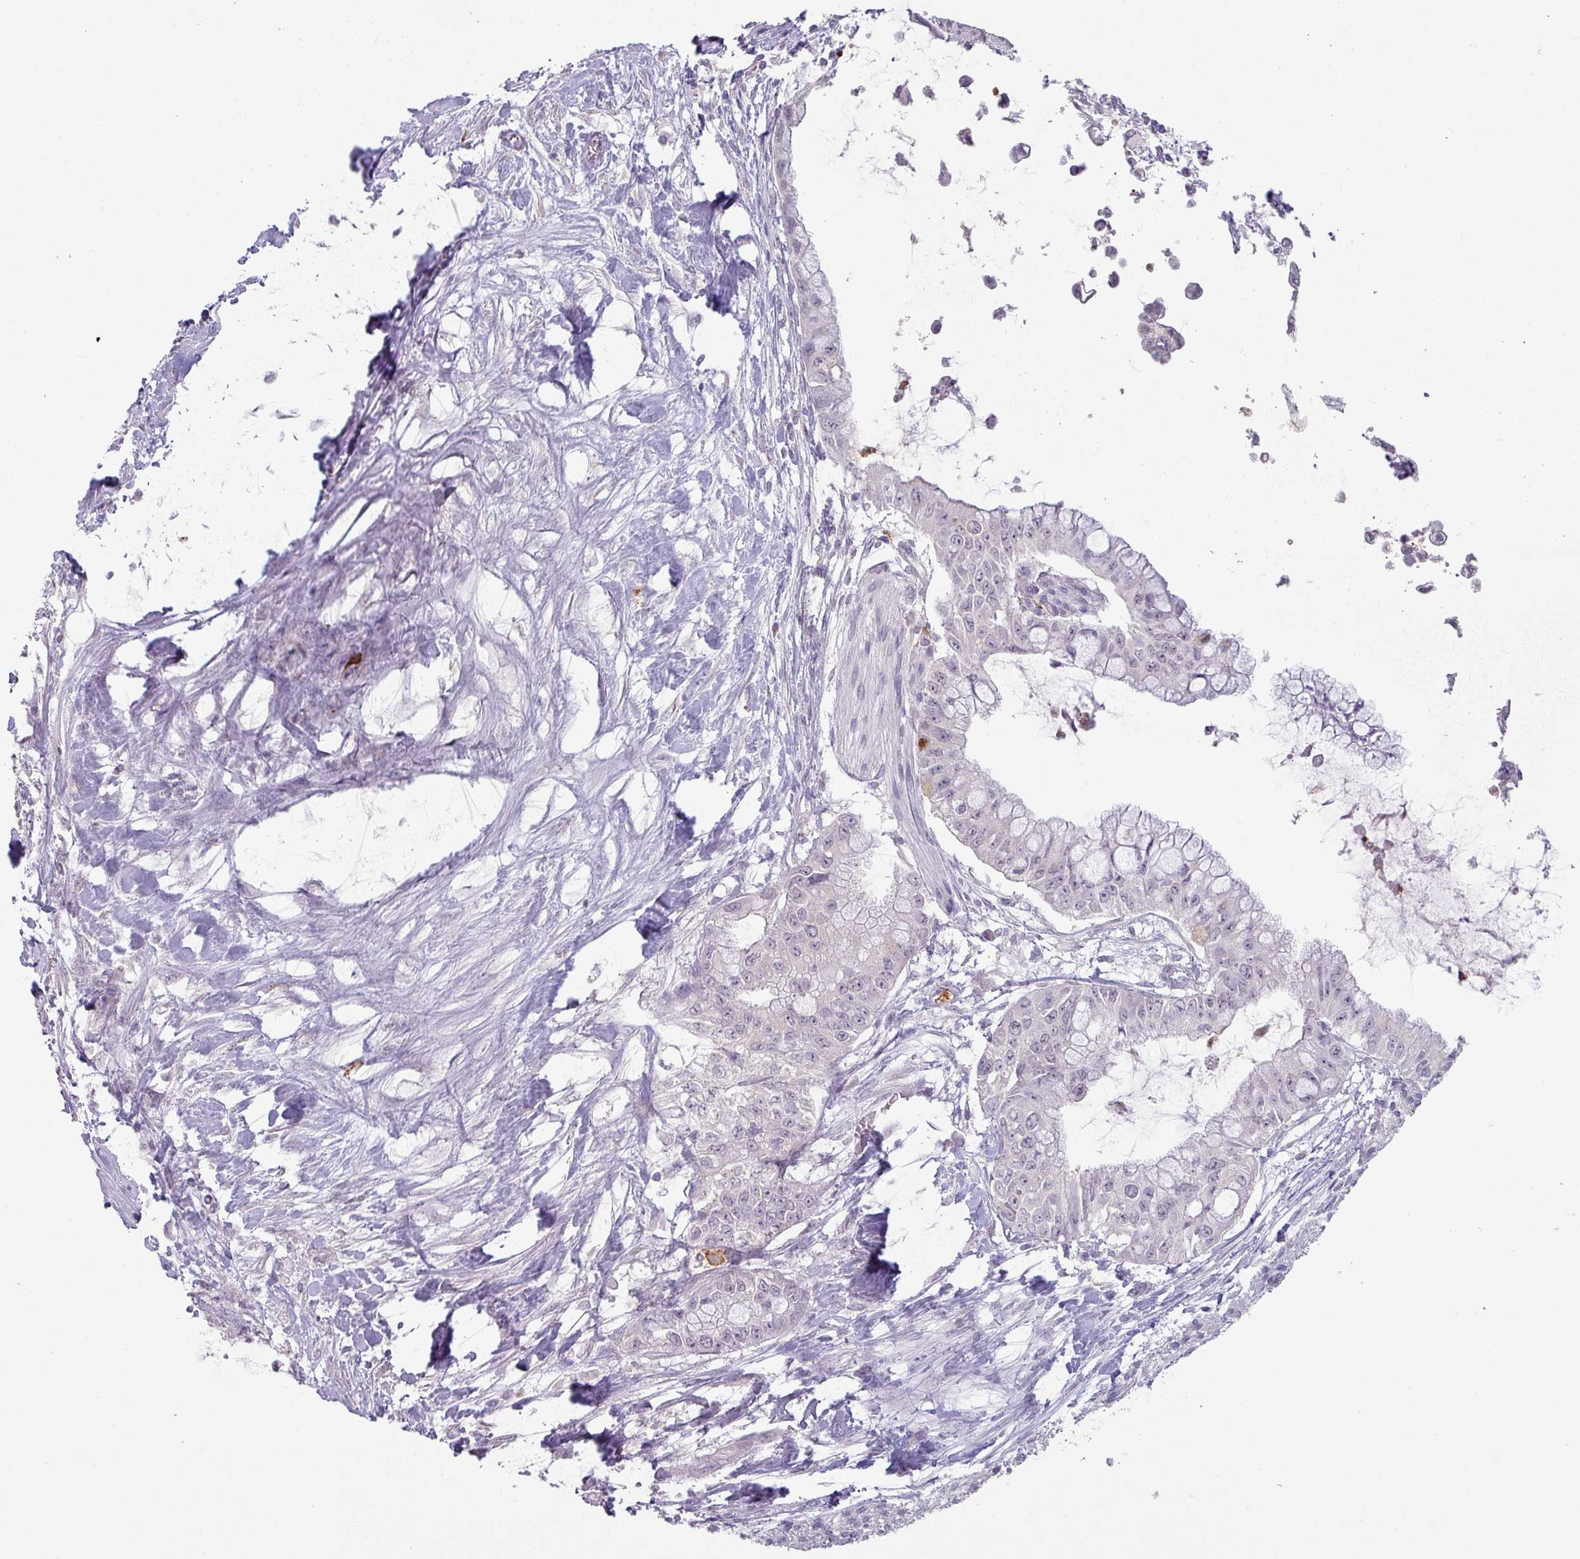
{"staining": {"intensity": "negative", "quantity": "none", "location": "none"}, "tissue": "pancreatic cancer", "cell_type": "Tumor cells", "image_type": "cancer", "snomed": [{"axis": "morphology", "description": "Adenocarcinoma, NOS"}, {"axis": "topography", "description": "Pancreas"}], "caption": "Pancreatic cancer was stained to show a protein in brown. There is no significant expression in tumor cells. (IHC, brightfield microscopy, high magnification).", "gene": "MAGEC3", "patient": {"sex": "male", "age": 48}}